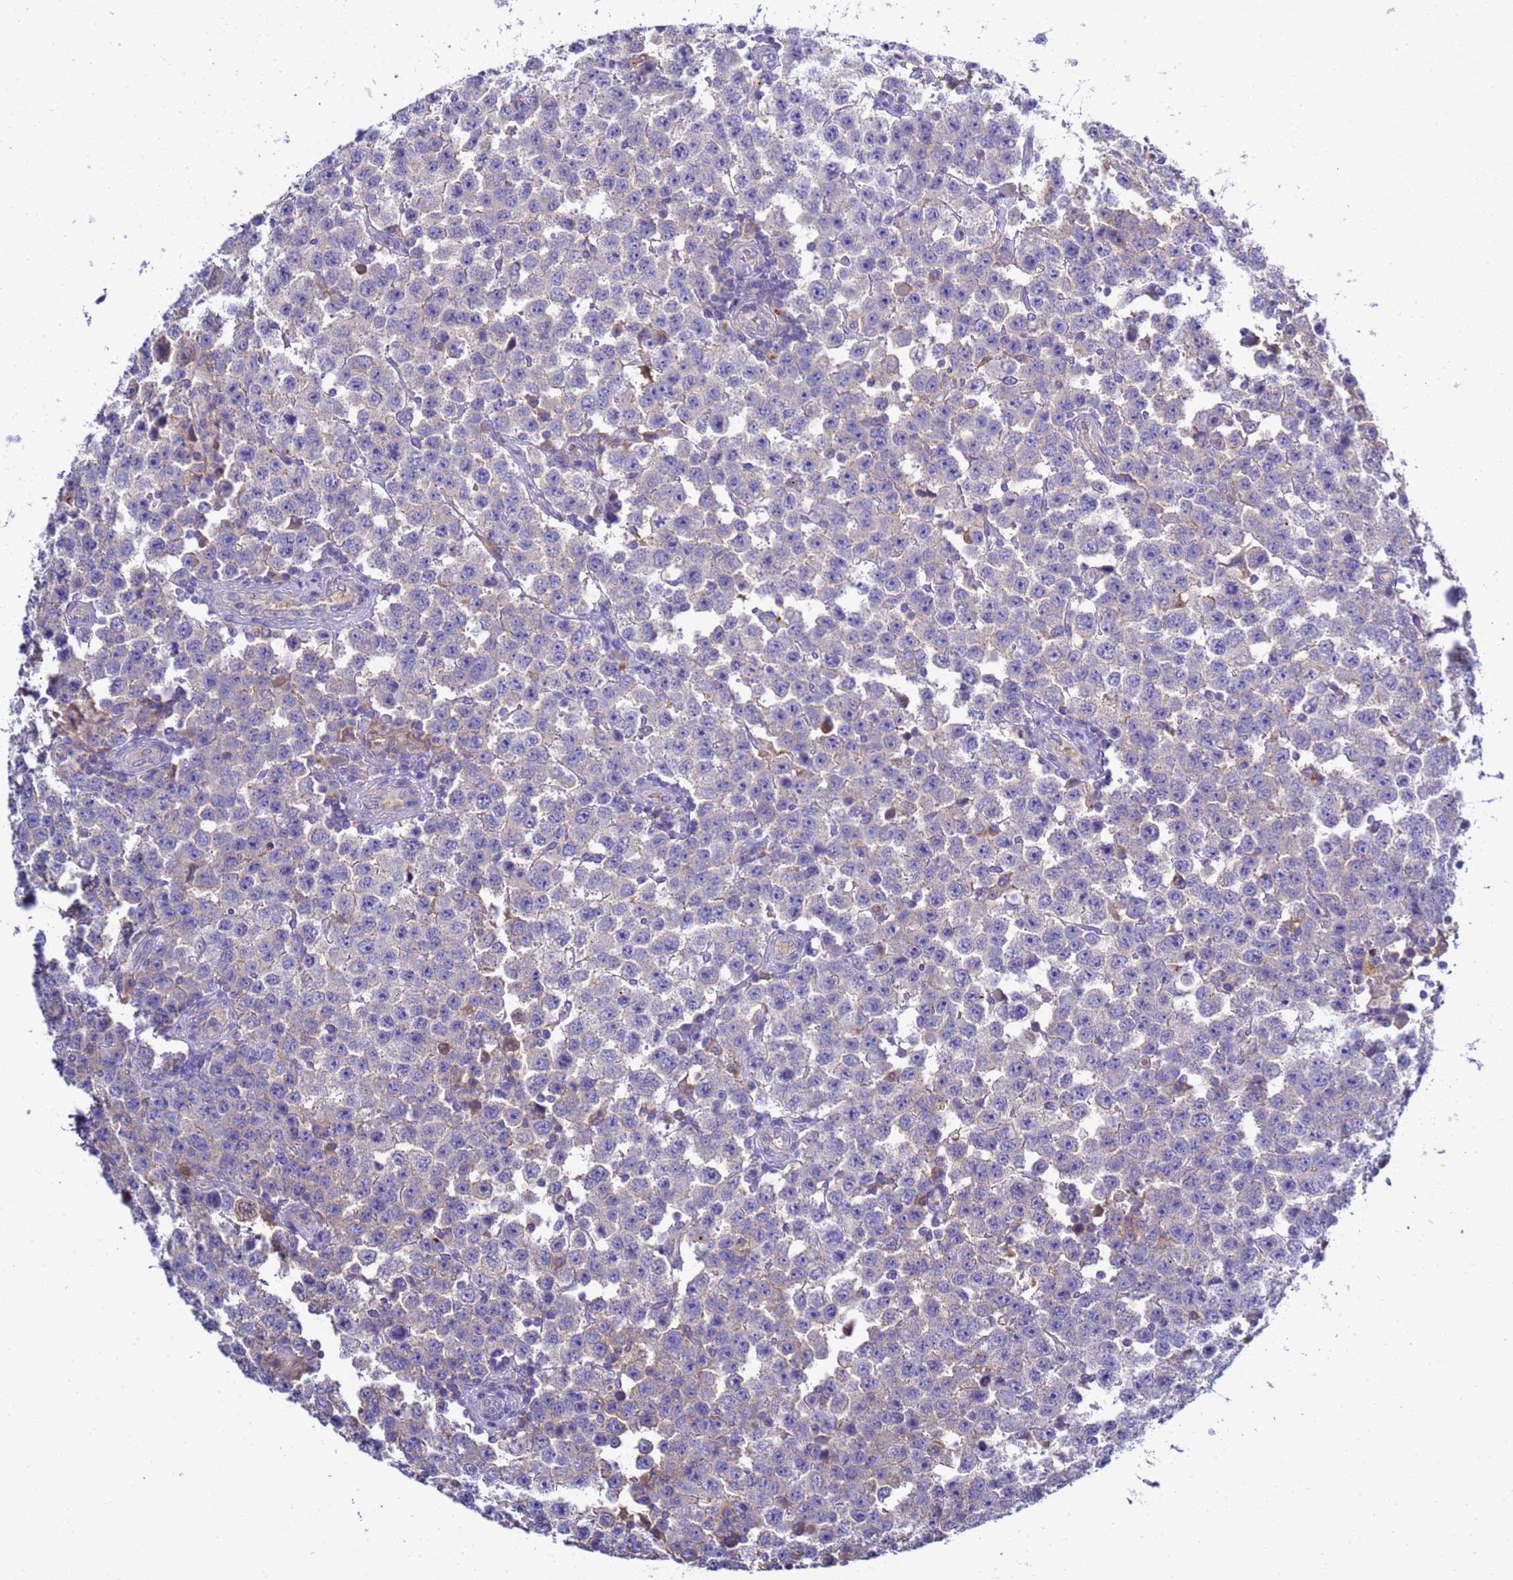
{"staining": {"intensity": "negative", "quantity": "none", "location": "none"}, "tissue": "testis cancer", "cell_type": "Tumor cells", "image_type": "cancer", "snomed": [{"axis": "morphology", "description": "Seminoma, NOS"}, {"axis": "topography", "description": "Testis"}], "caption": "Testis seminoma was stained to show a protein in brown. There is no significant staining in tumor cells.", "gene": "TBCD", "patient": {"sex": "male", "age": 28}}